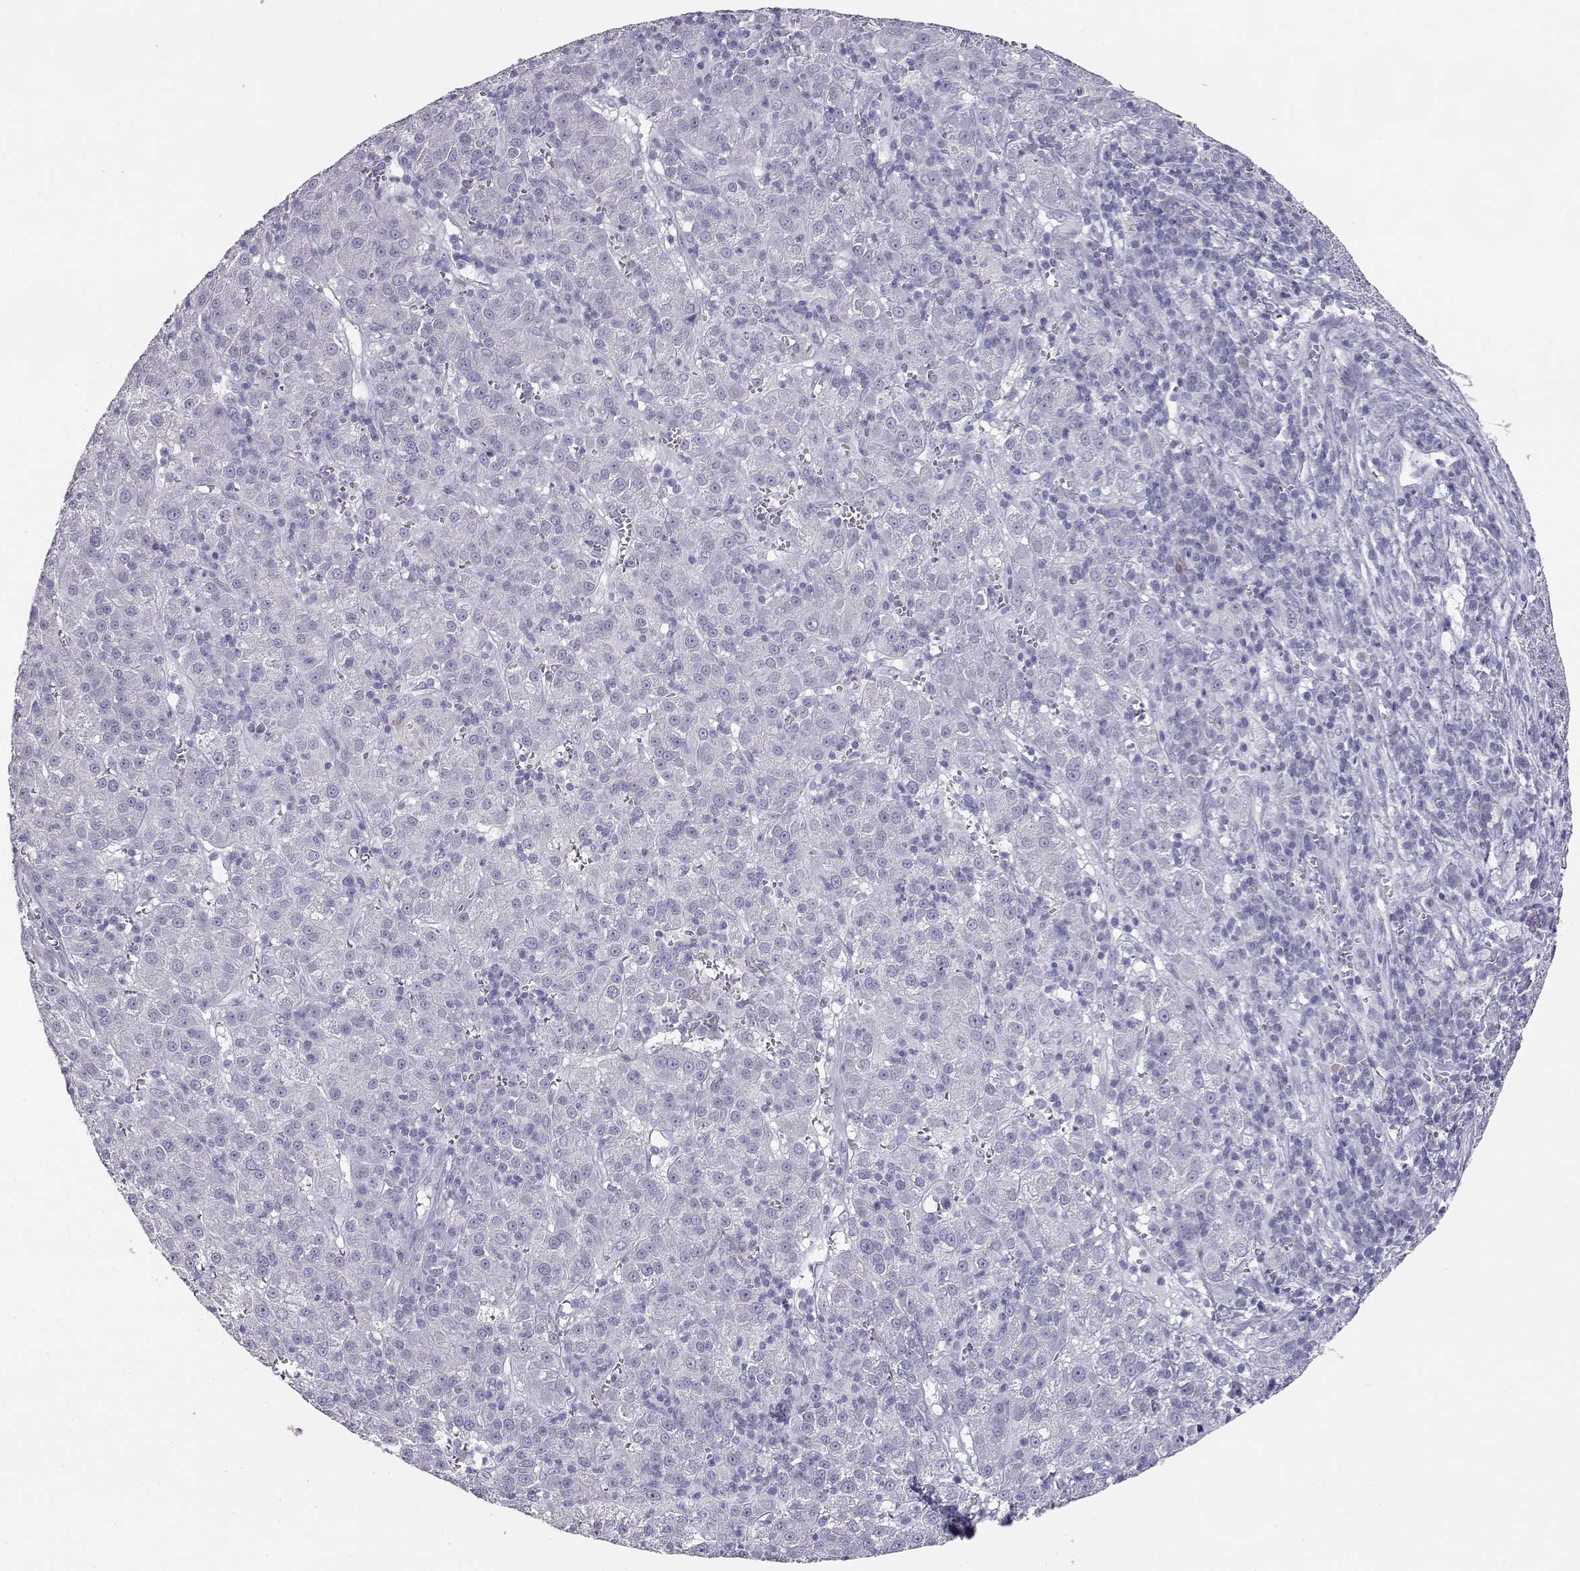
{"staining": {"intensity": "negative", "quantity": "none", "location": "none"}, "tissue": "liver cancer", "cell_type": "Tumor cells", "image_type": "cancer", "snomed": [{"axis": "morphology", "description": "Carcinoma, Hepatocellular, NOS"}, {"axis": "topography", "description": "Liver"}], "caption": "IHC photomicrograph of human liver cancer (hepatocellular carcinoma) stained for a protein (brown), which demonstrates no positivity in tumor cells.", "gene": "ITLN2", "patient": {"sex": "female", "age": 60}}